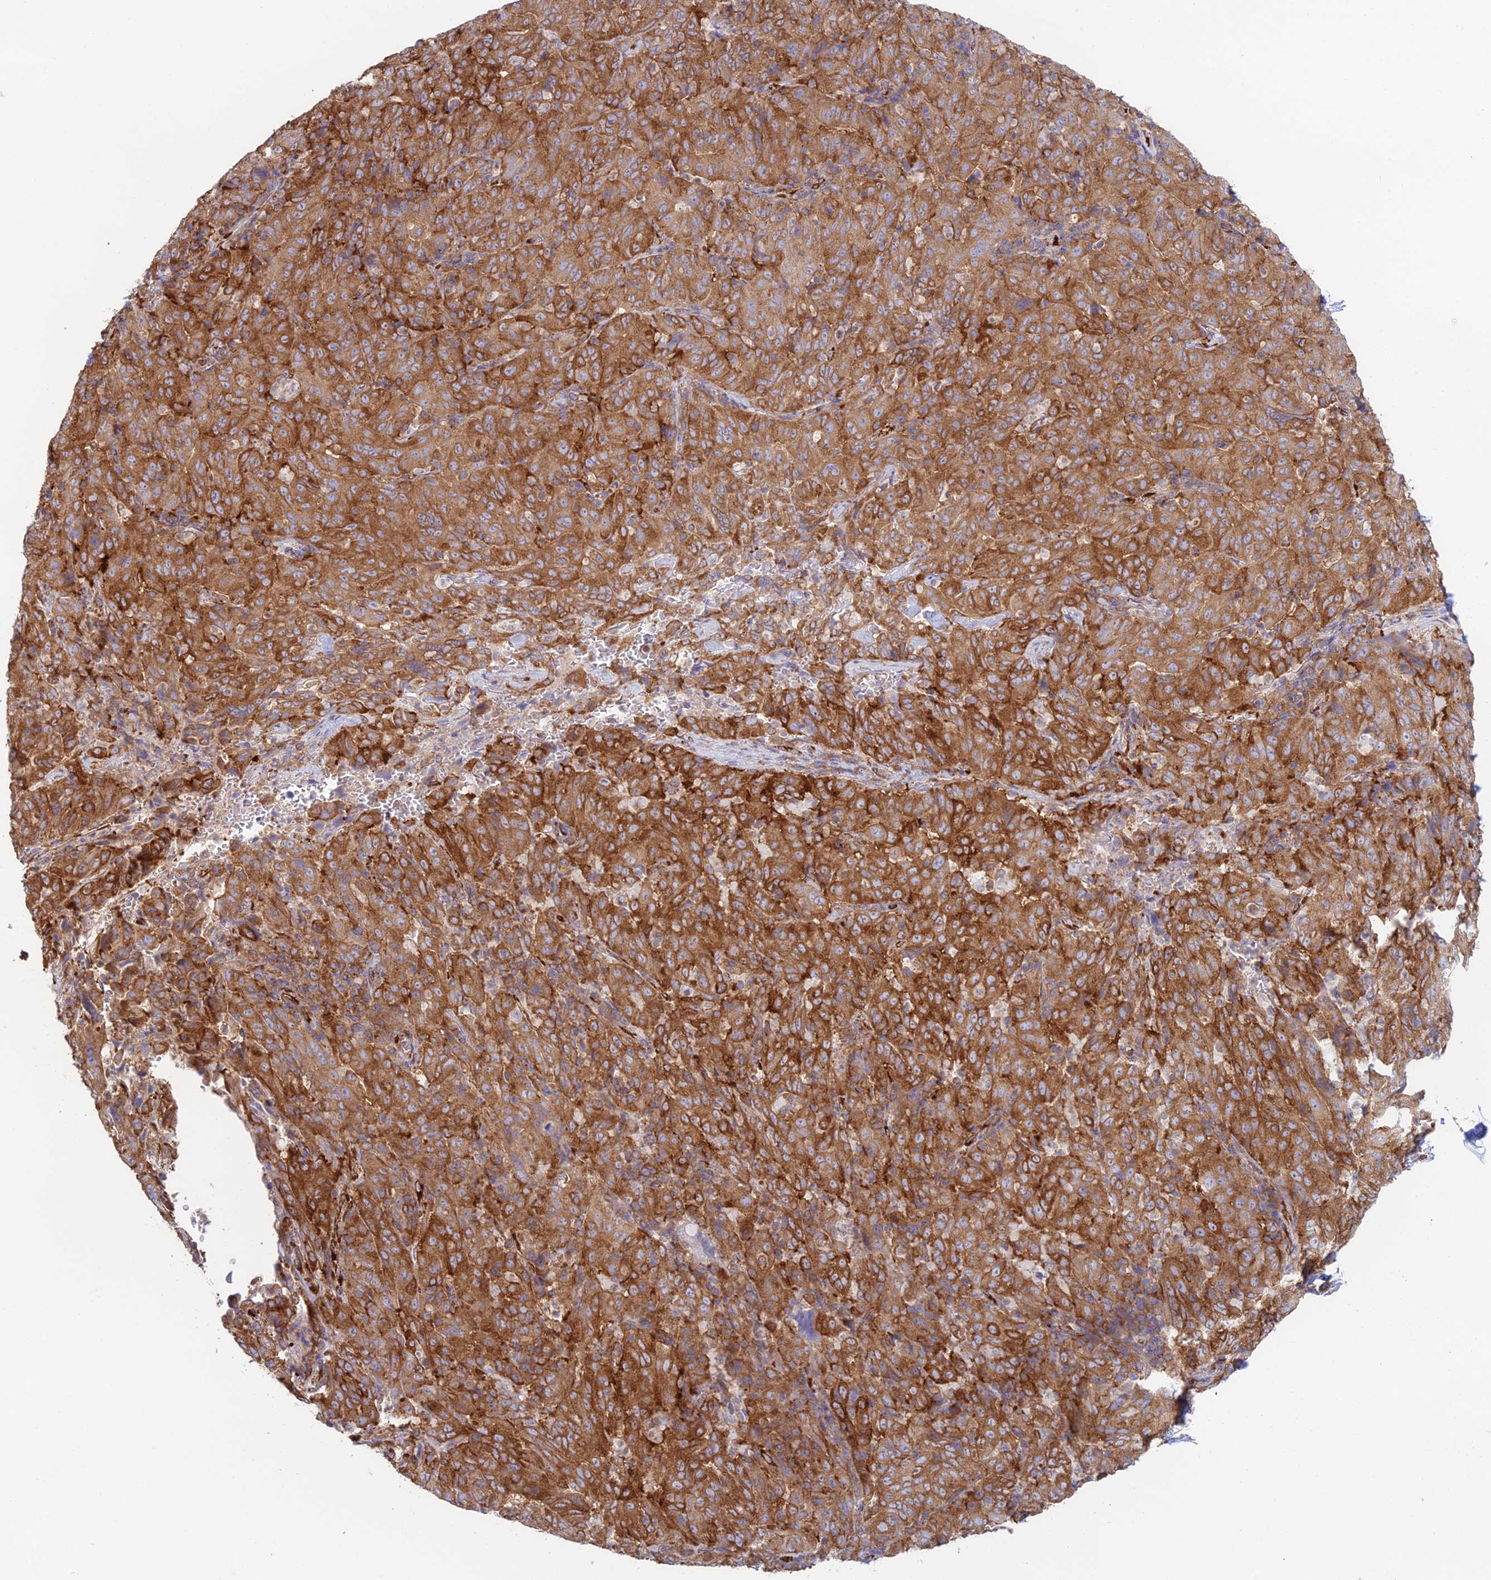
{"staining": {"intensity": "moderate", "quantity": ">75%", "location": "cytoplasmic/membranous"}, "tissue": "pancreatic cancer", "cell_type": "Tumor cells", "image_type": "cancer", "snomed": [{"axis": "morphology", "description": "Adenocarcinoma, NOS"}, {"axis": "topography", "description": "Pancreas"}], "caption": "Adenocarcinoma (pancreatic) stained with a protein marker exhibits moderate staining in tumor cells.", "gene": "CCDC69", "patient": {"sex": "male", "age": 63}}